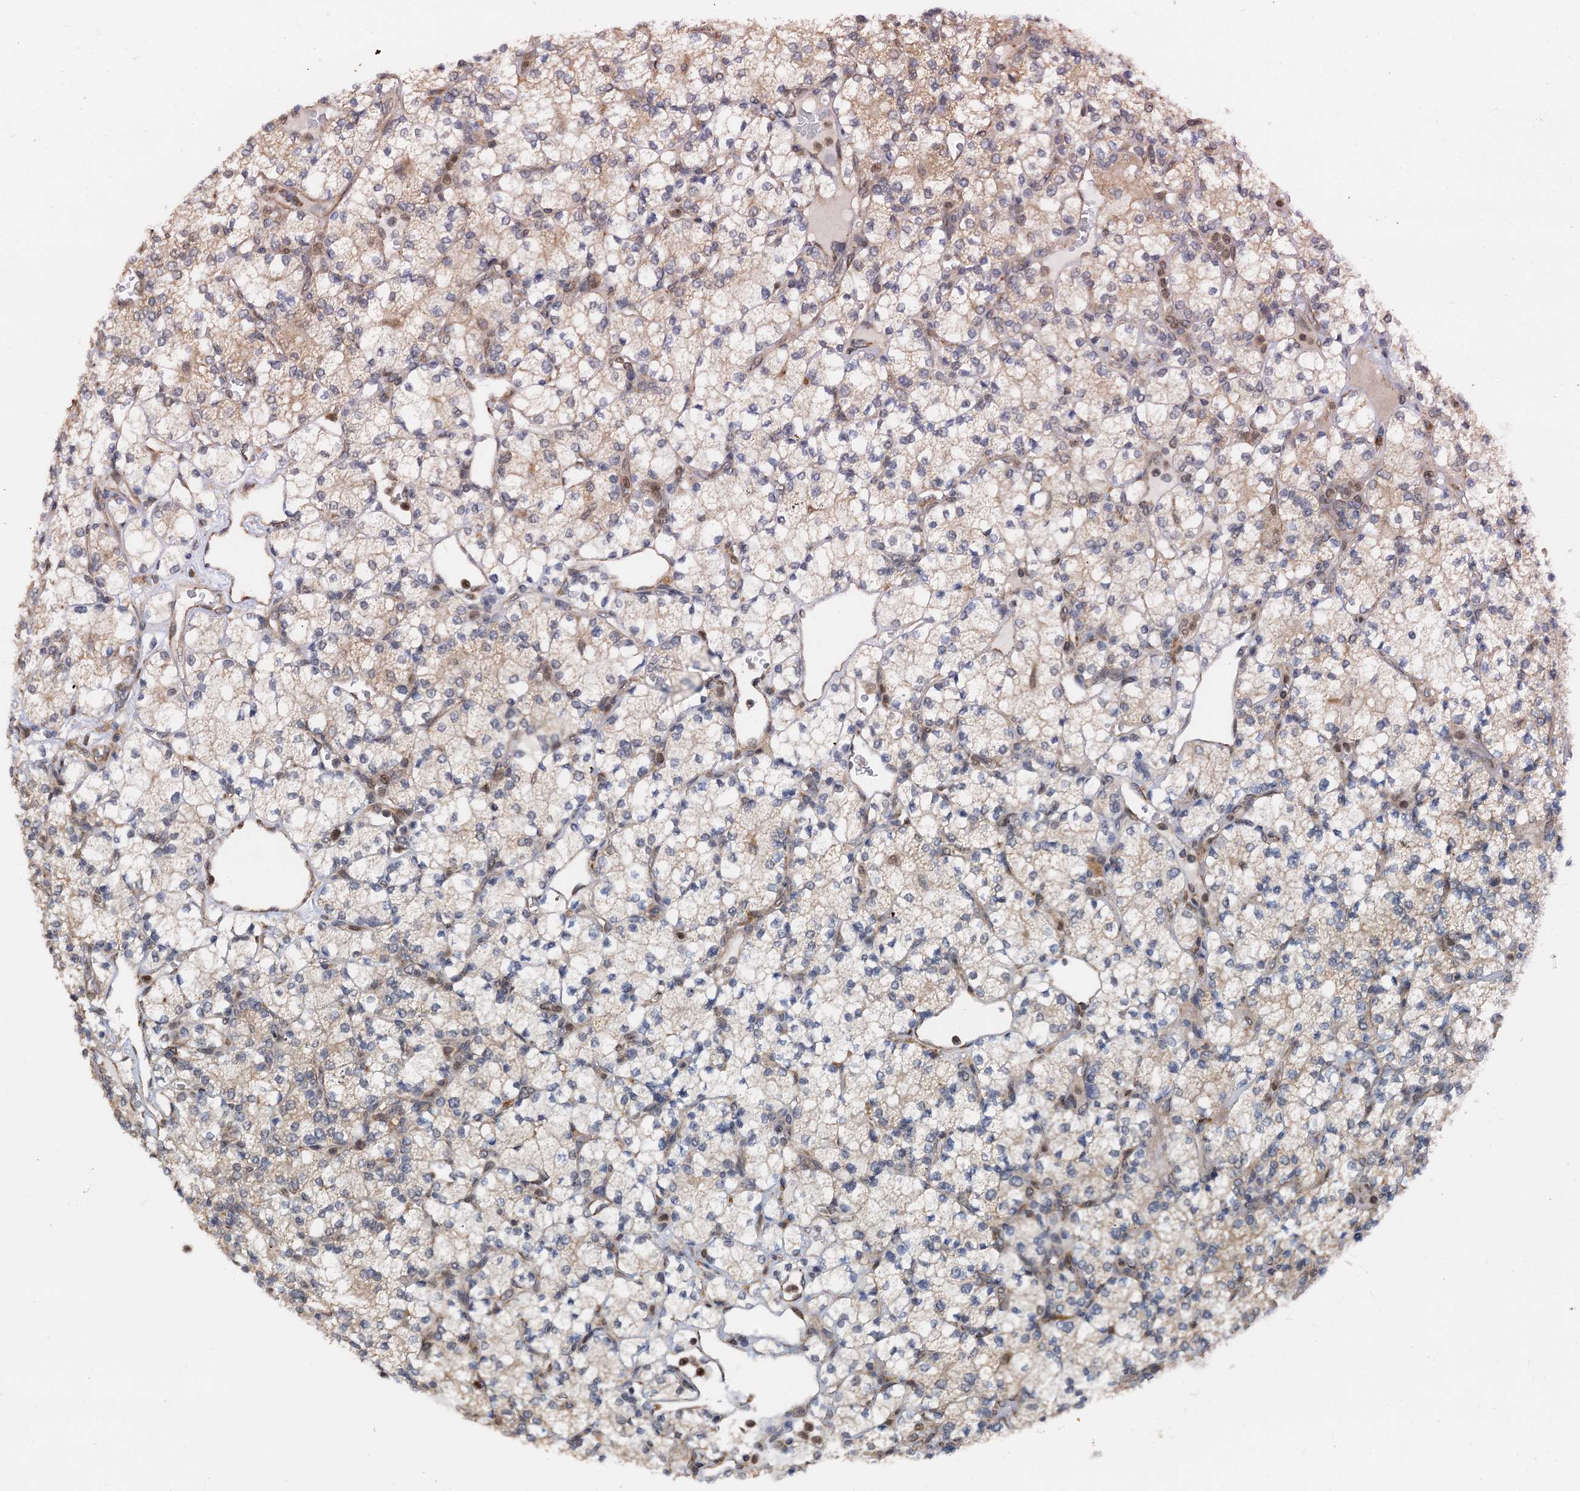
{"staining": {"intensity": "weak", "quantity": "<25%", "location": "cytoplasmic/membranous"}, "tissue": "renal cancer", "cell_type": "Tumor cells", "image_type": "cancer", "snomed": [{"axis": "morphology", "description": "Adenocarcinoma, NOS"}, {"axis": "topography", "description": "Kidney"}], "caption": "The micrograph reveals no significant staining in tumor cells of renal cancer (adenocarcinoma).", "gene": "MCMBP", "patient": {"sex": "male", "age": 77}}